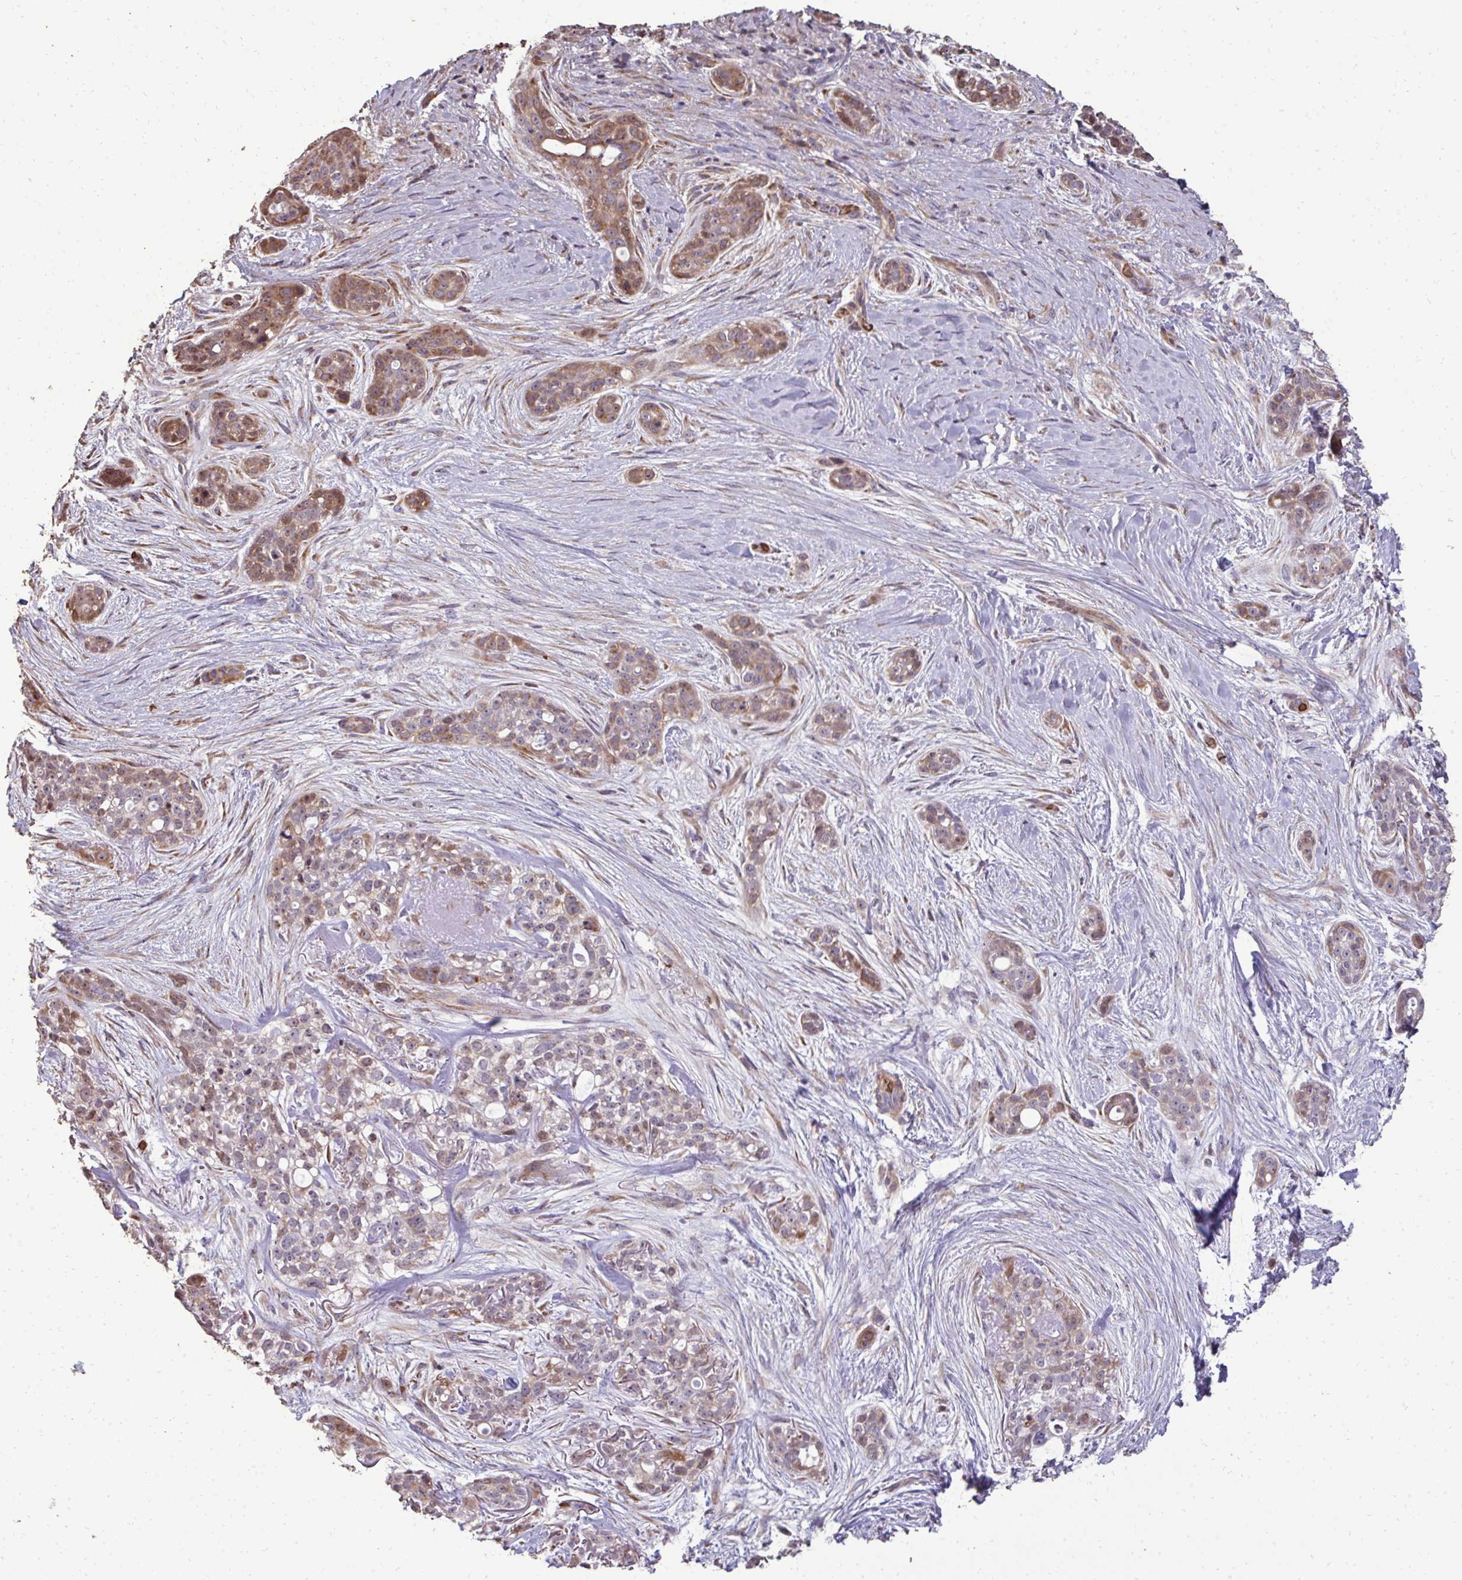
{"staining": {"intensity": "moderate", "quantity": "25%-75%", "location": "cytoplasmic/membranous"}, "tissue": "skin cancer", "cell_type": "Tumor cells", "image_type": "cancer", "snomed": [{"axis": "morphology", "description": "Basal cell carcinoma"}, {"axis": "topography", "description": "Skin"}], "caption": "High-power microscopy captured an IHC micrograph of skin cancer (basal cell carcinoma), revealing moderate cytoplasmic/membranous expression in approximately 25%-75% of tumor cells.", "gene": "FIBCD1", "patient": {"sex": "female", "age": 79}}